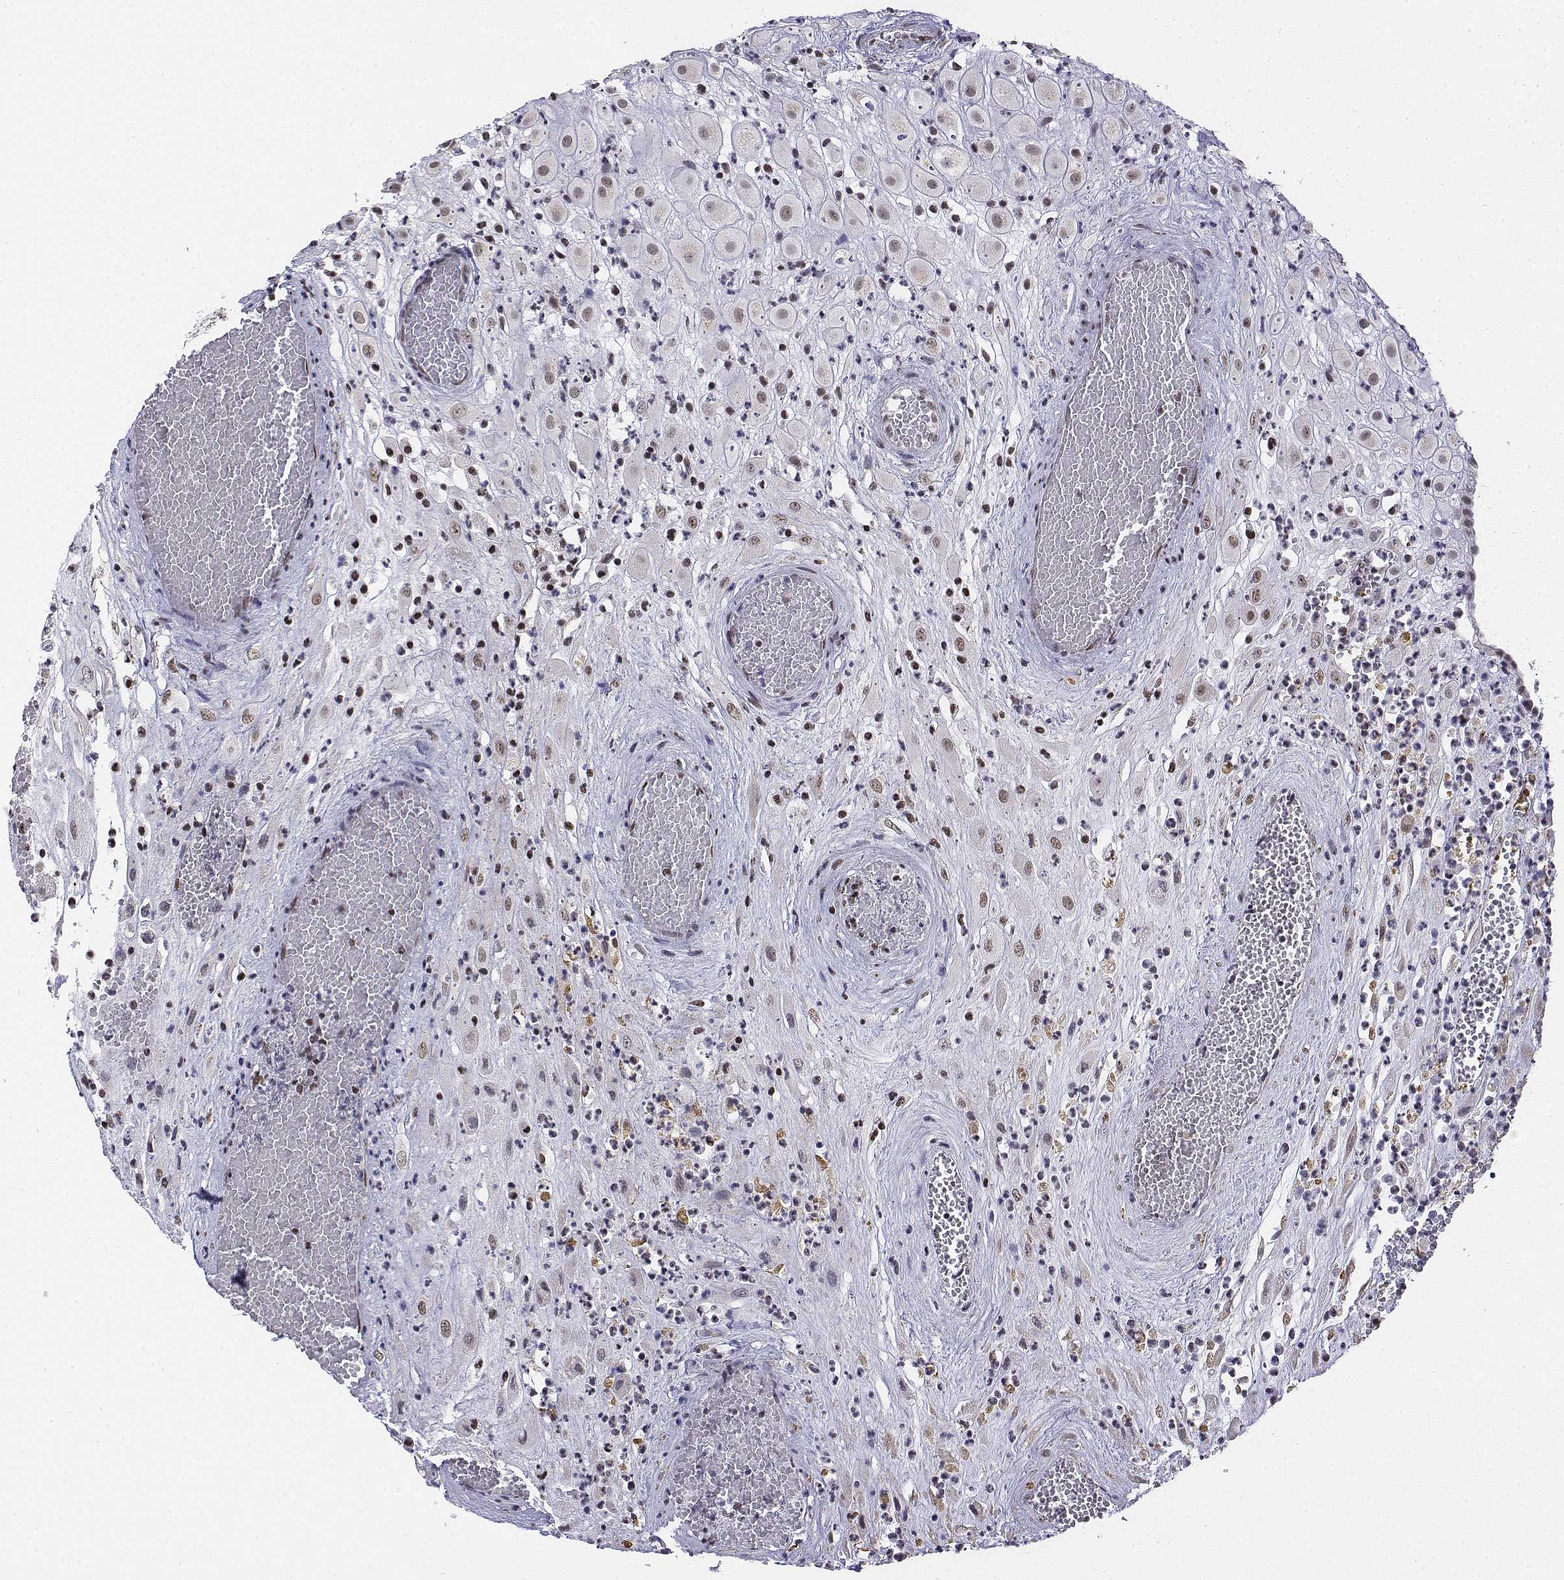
{"staining": {"intensity": "weak", "quantity": ">75%", "location": "nuclear"}, "tissue": "placenta", "cell_type": "Decidual cells", "image_type": "normal", "snomed": [{"axis": "morphology", "description": "Normal tissue, NOS"}, {"axis": "topography", "description": "Placenta"}], "caption": "Immunohistochemistry image of benign placenta stained for a protein (brown), which exhibits low levels of weak nuclear staining in about >75% of decidual cells.", "gene": "SETD1A", "patient": {"sex": "female", "age": 24}}